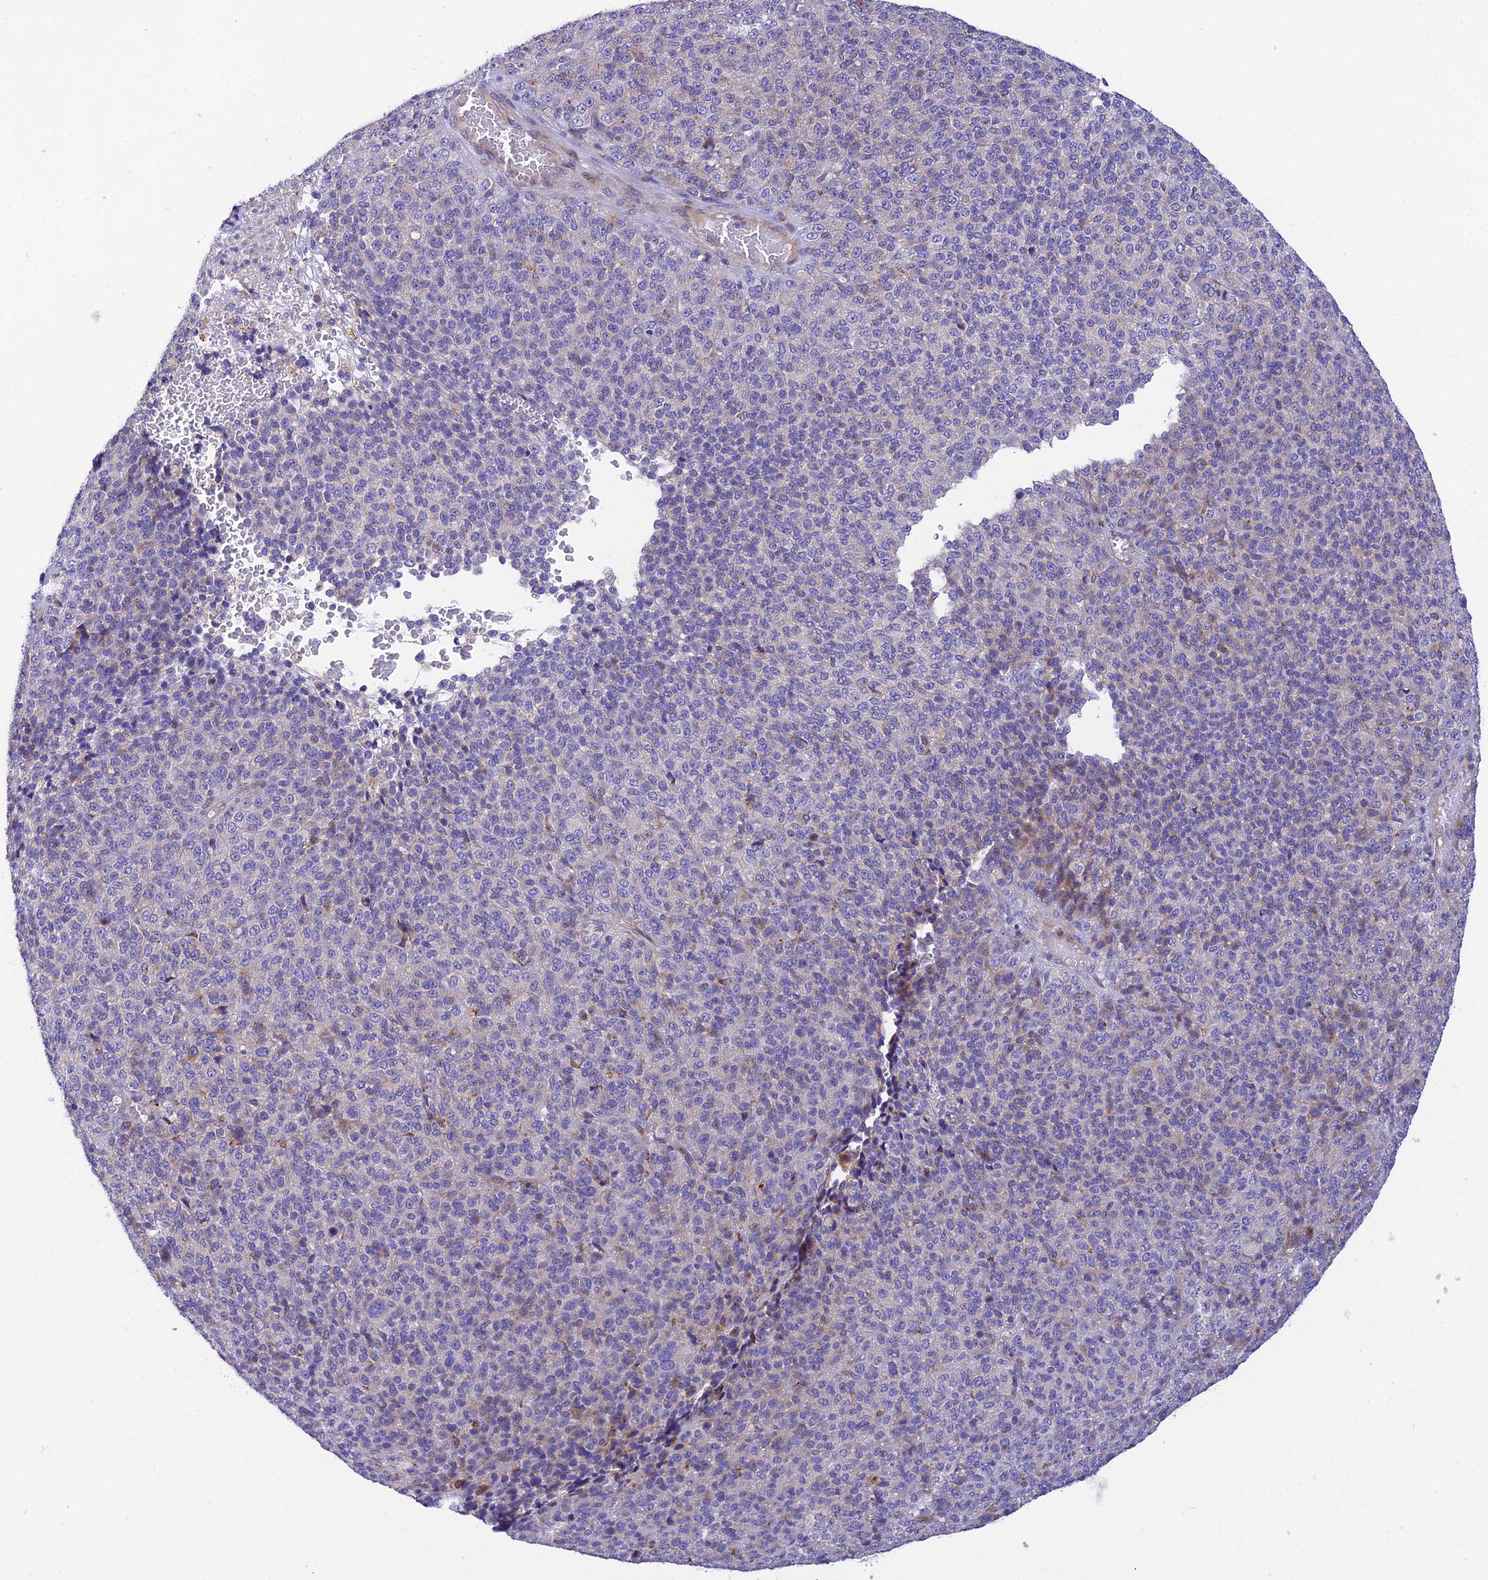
{"staining": {"intensity": "negative", "quantity": "none", "location": "none"}, "tissue": "melanoma", "cell_type": "Tumor cells", "image_type": "cancer", "snomed": [{"axis": "morphology", "description": "Malignant melanoma, Metastatic site"}, {"axis": "topography", "description": "Brain"}], "caption": "High magnification brightfield microscopy of melanoma stained with DAB (3,3'-diaminobenzidine) (brown) and counterstained with hematoxylin (blue): tumor cells show no significant positivity.", "gene": "CCDC157", "patient": {"sex": "female", "age": 56}}